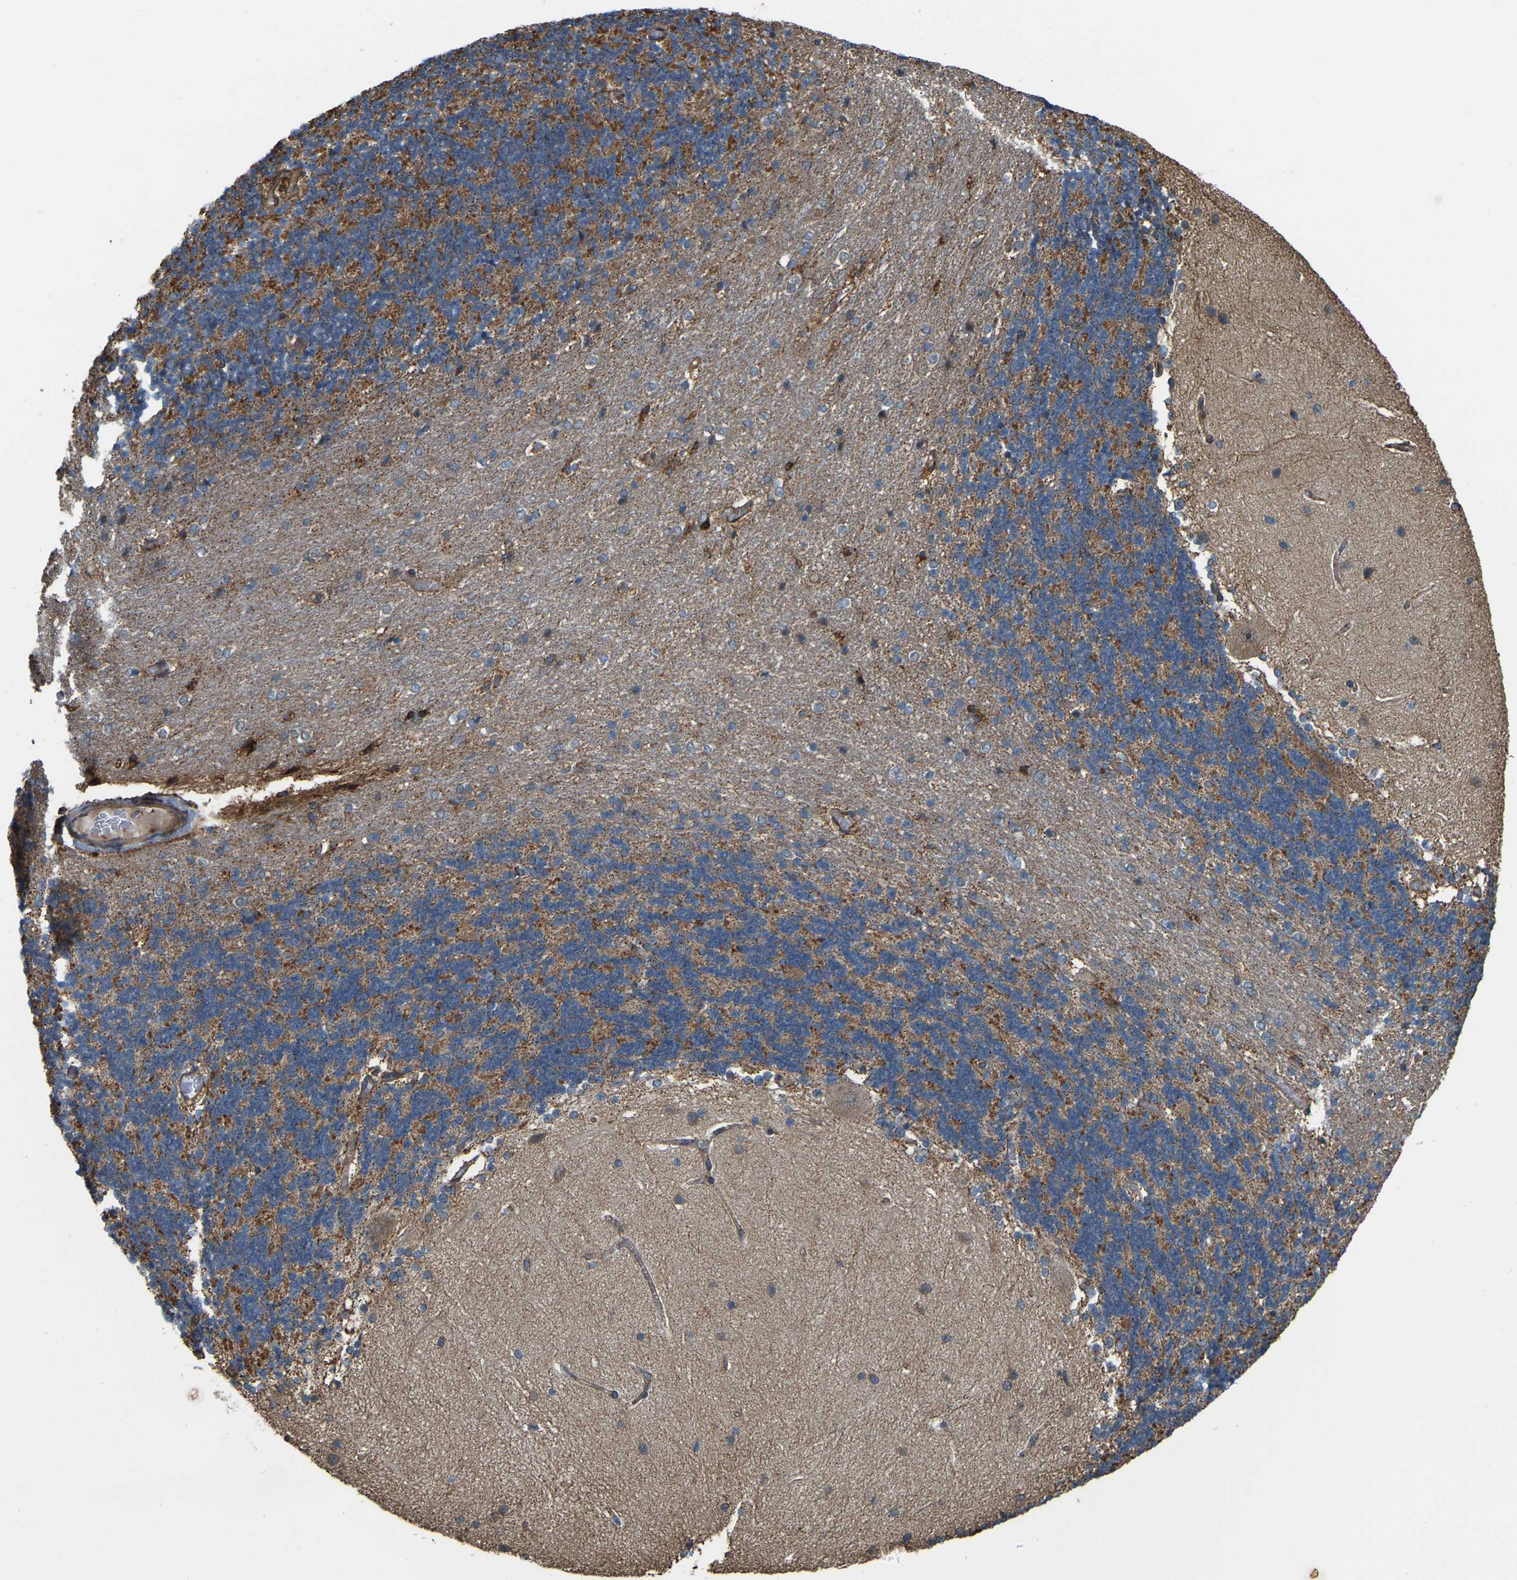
{"staining": {"intensity": "moderate", "quantity": ">75%", "location": "cytoplasmic/membranous"}, "tissue": "cerebellum", "cell_type": "Cells in granular layer", "image_type": "normal", "snomed": [{"axis": "morphology", "description": "Normal tissue, NOS"}, {"axis": "topography", "description": "Cerebellum"}], "caption": "Immunohistochemistry (DAB (3,3'-diaminobenzidine)) staining of normal human cerebellum demonstrates moderate cytoplasmic/membranous protein expression in approximately >75% of cells in granular layer.", "gene": "SAMD9L", "patient": {"sex": "female", "age": 54}}